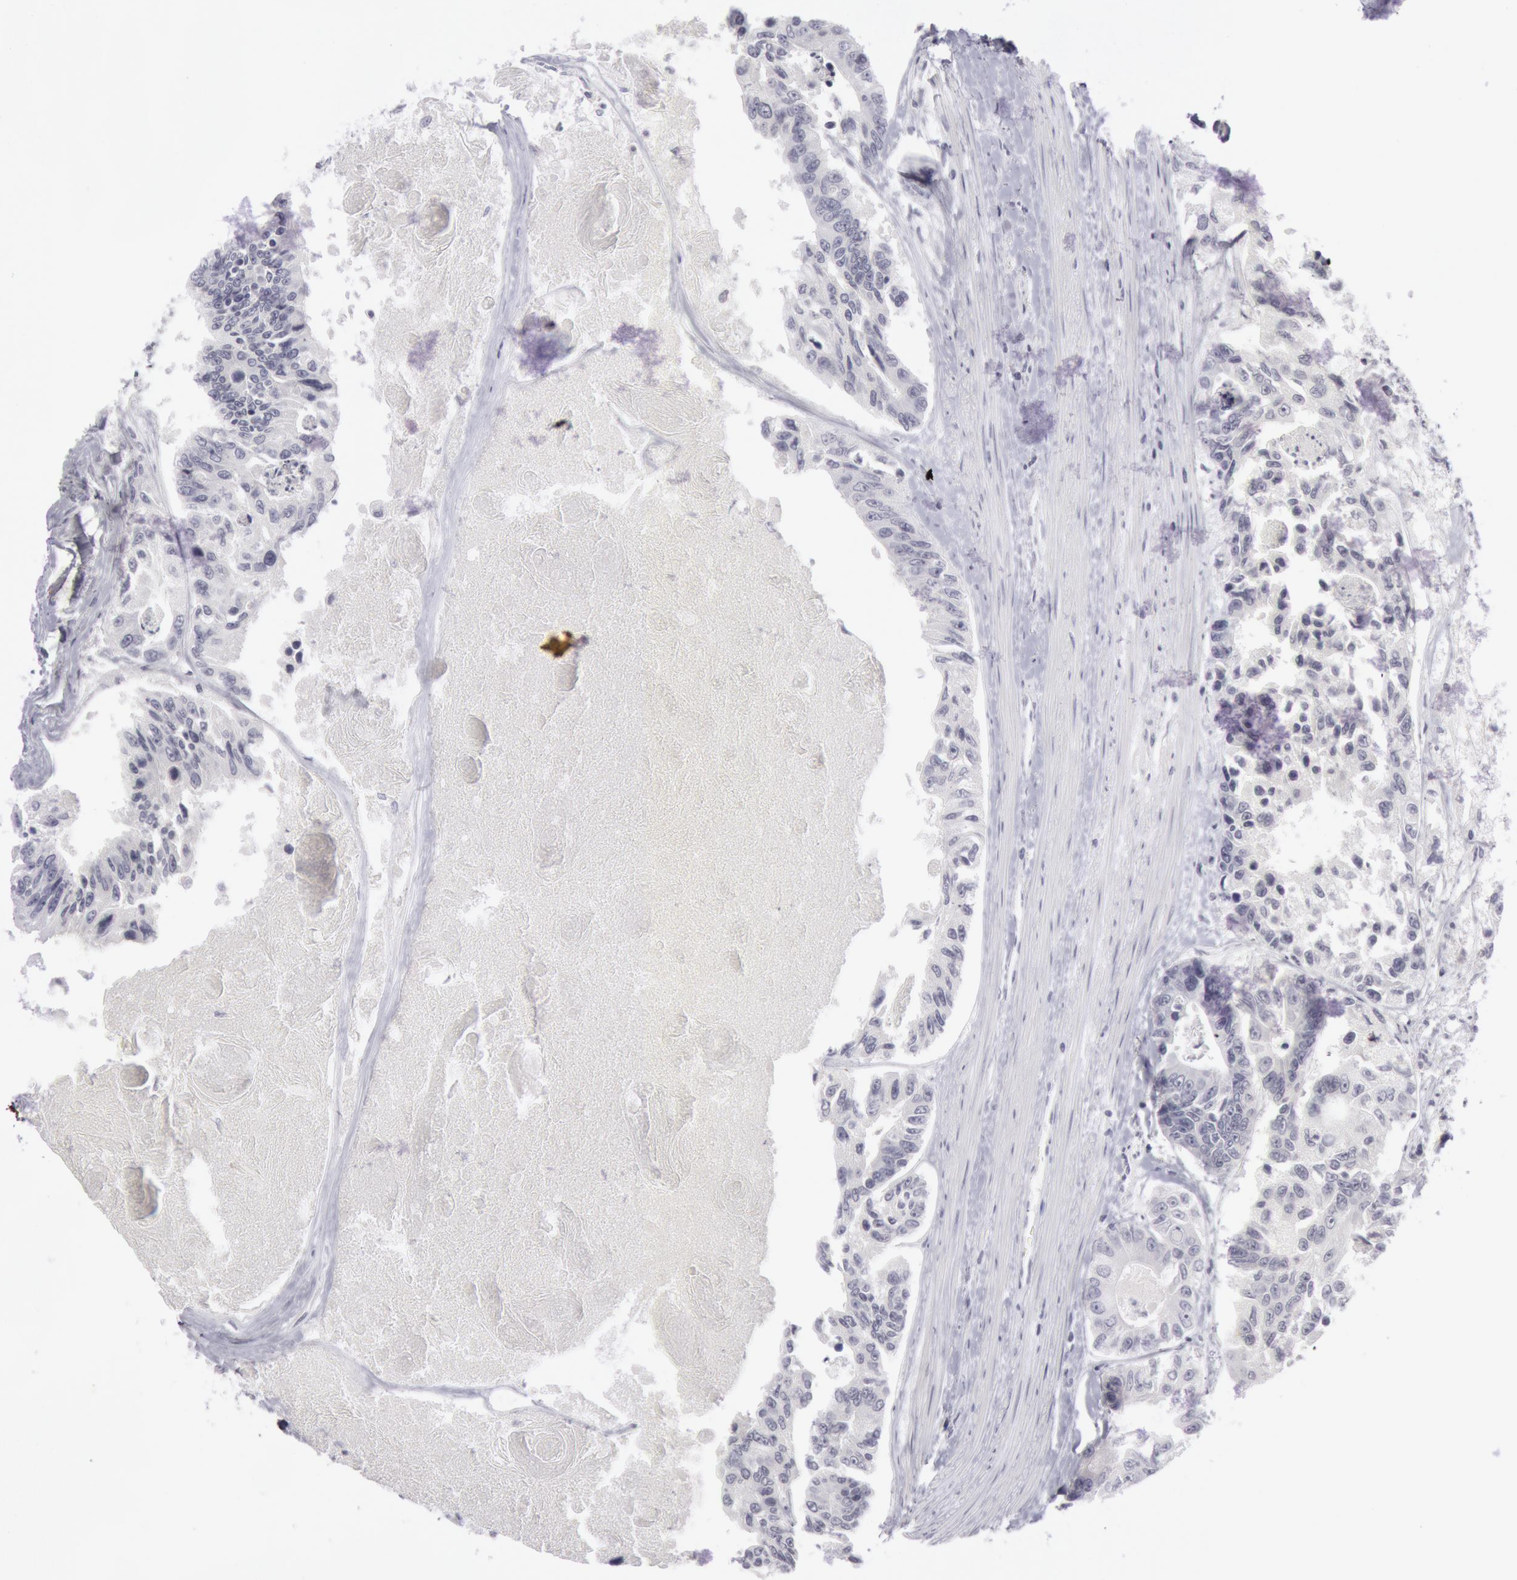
{"staining": {"intensity": "negative", "quantity": "none", "location": "none"}, "tissue": "colorectal cancer", "cell_type": "Tumor cells", "image_type": "cancer", "snomed": [{"axis": "morphology", "description": "Adenocarcinoma, NOS"}, {"axis": "topography", "description": "Colon"}], "caption": "The image reveals no staining of tumor cells in colorectal cancer. (Stains: DAB IHC with hematoxylin counter stain, Microscopy: brightfield microscopy at high magnification).", "gene": "KRT16", "patient": {"sex": "female", "age": 86}}